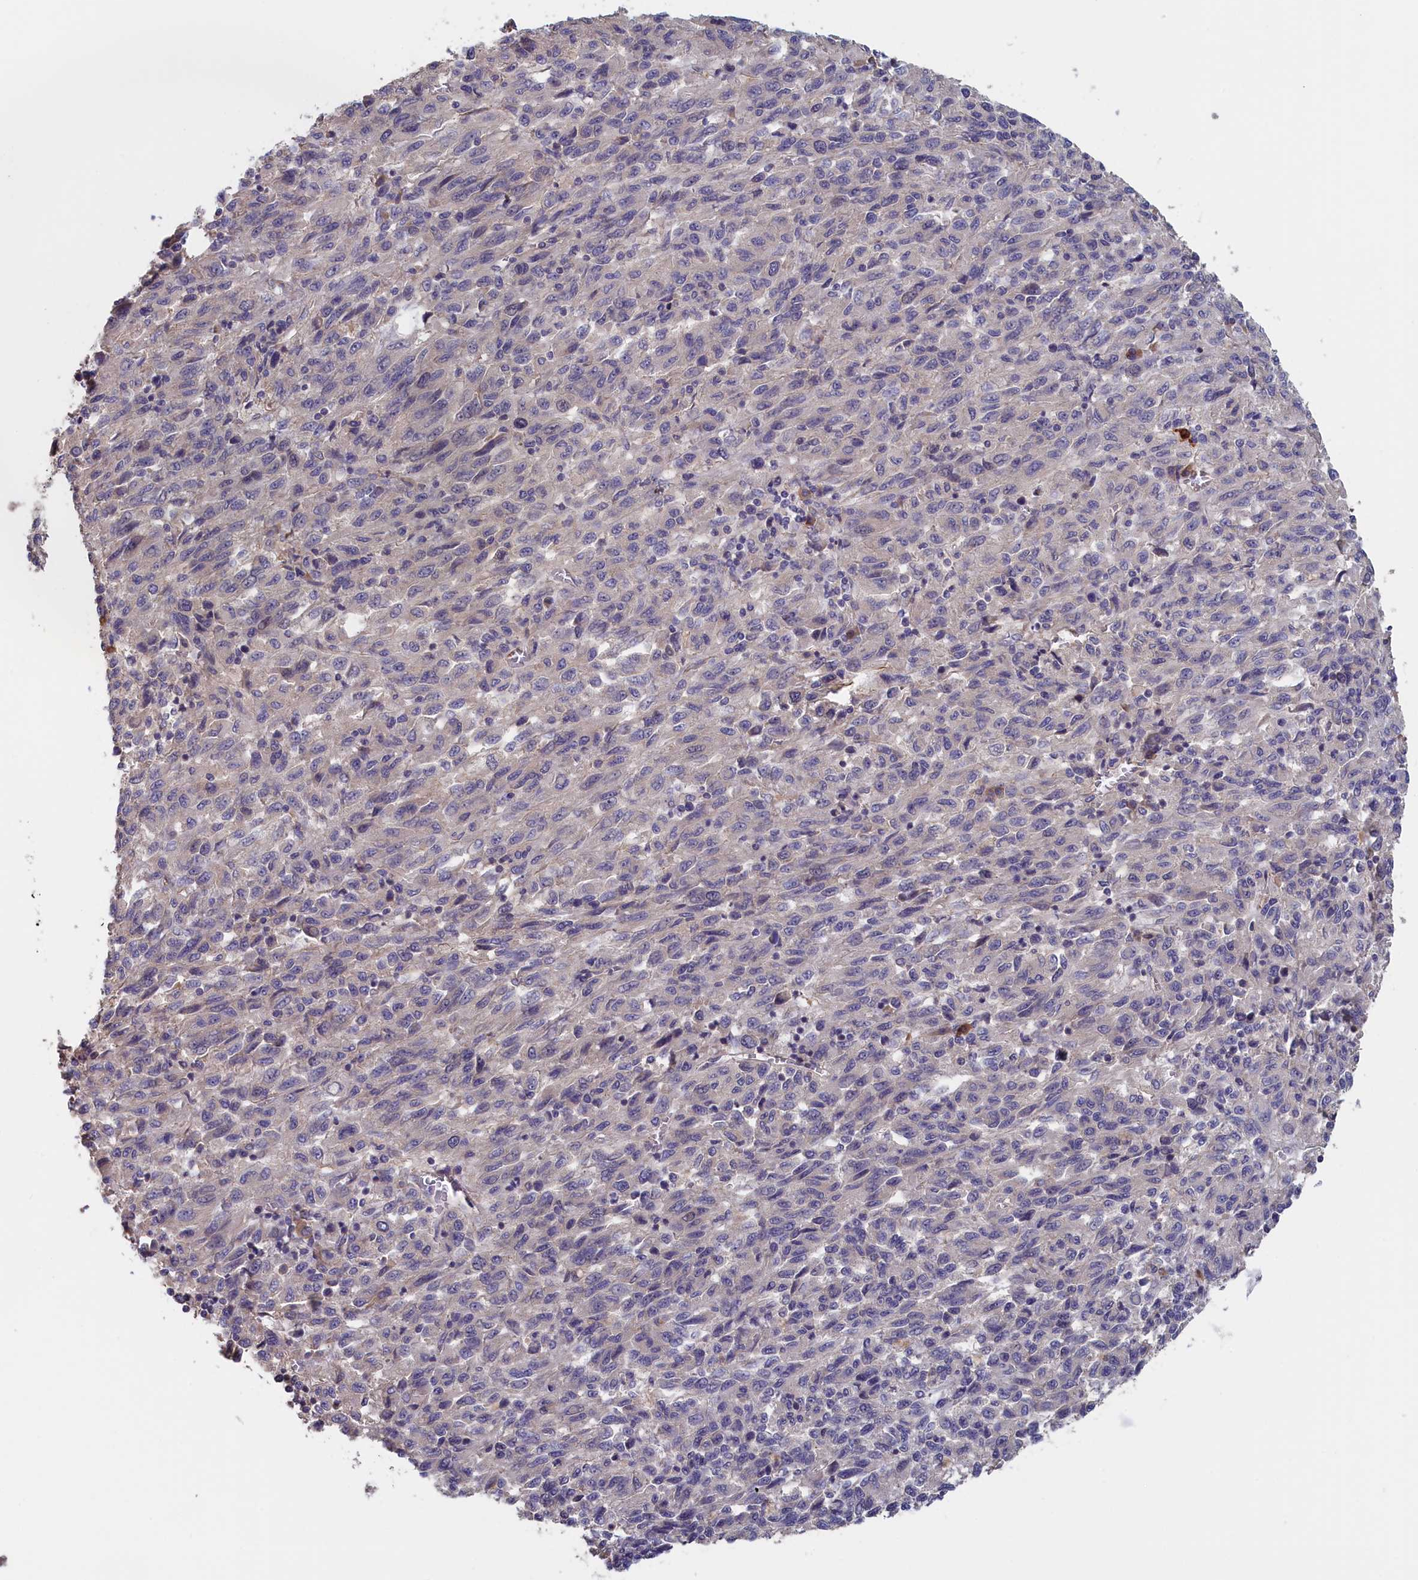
{"staining": {"intensity": "negative", "quantity": "none", "location": "none"}, "tissue": "melanoma", "cell_type": "Tumor cells", "image_type": "cancer", "snomed": [{"axis": "morphology", "description": "Malignant melanoma, Metastatic site"}, {"axis": "topography", "description": "Lung"}], "caption": "Immunohistochemistry (IHC) histopathology image of human malignant melanoma (metastatic site) stained for a protein (brown), which displays no staining in tumor cells.", "gene": "ANKRD2", "patient": {"sex": "male", "age": 64}}